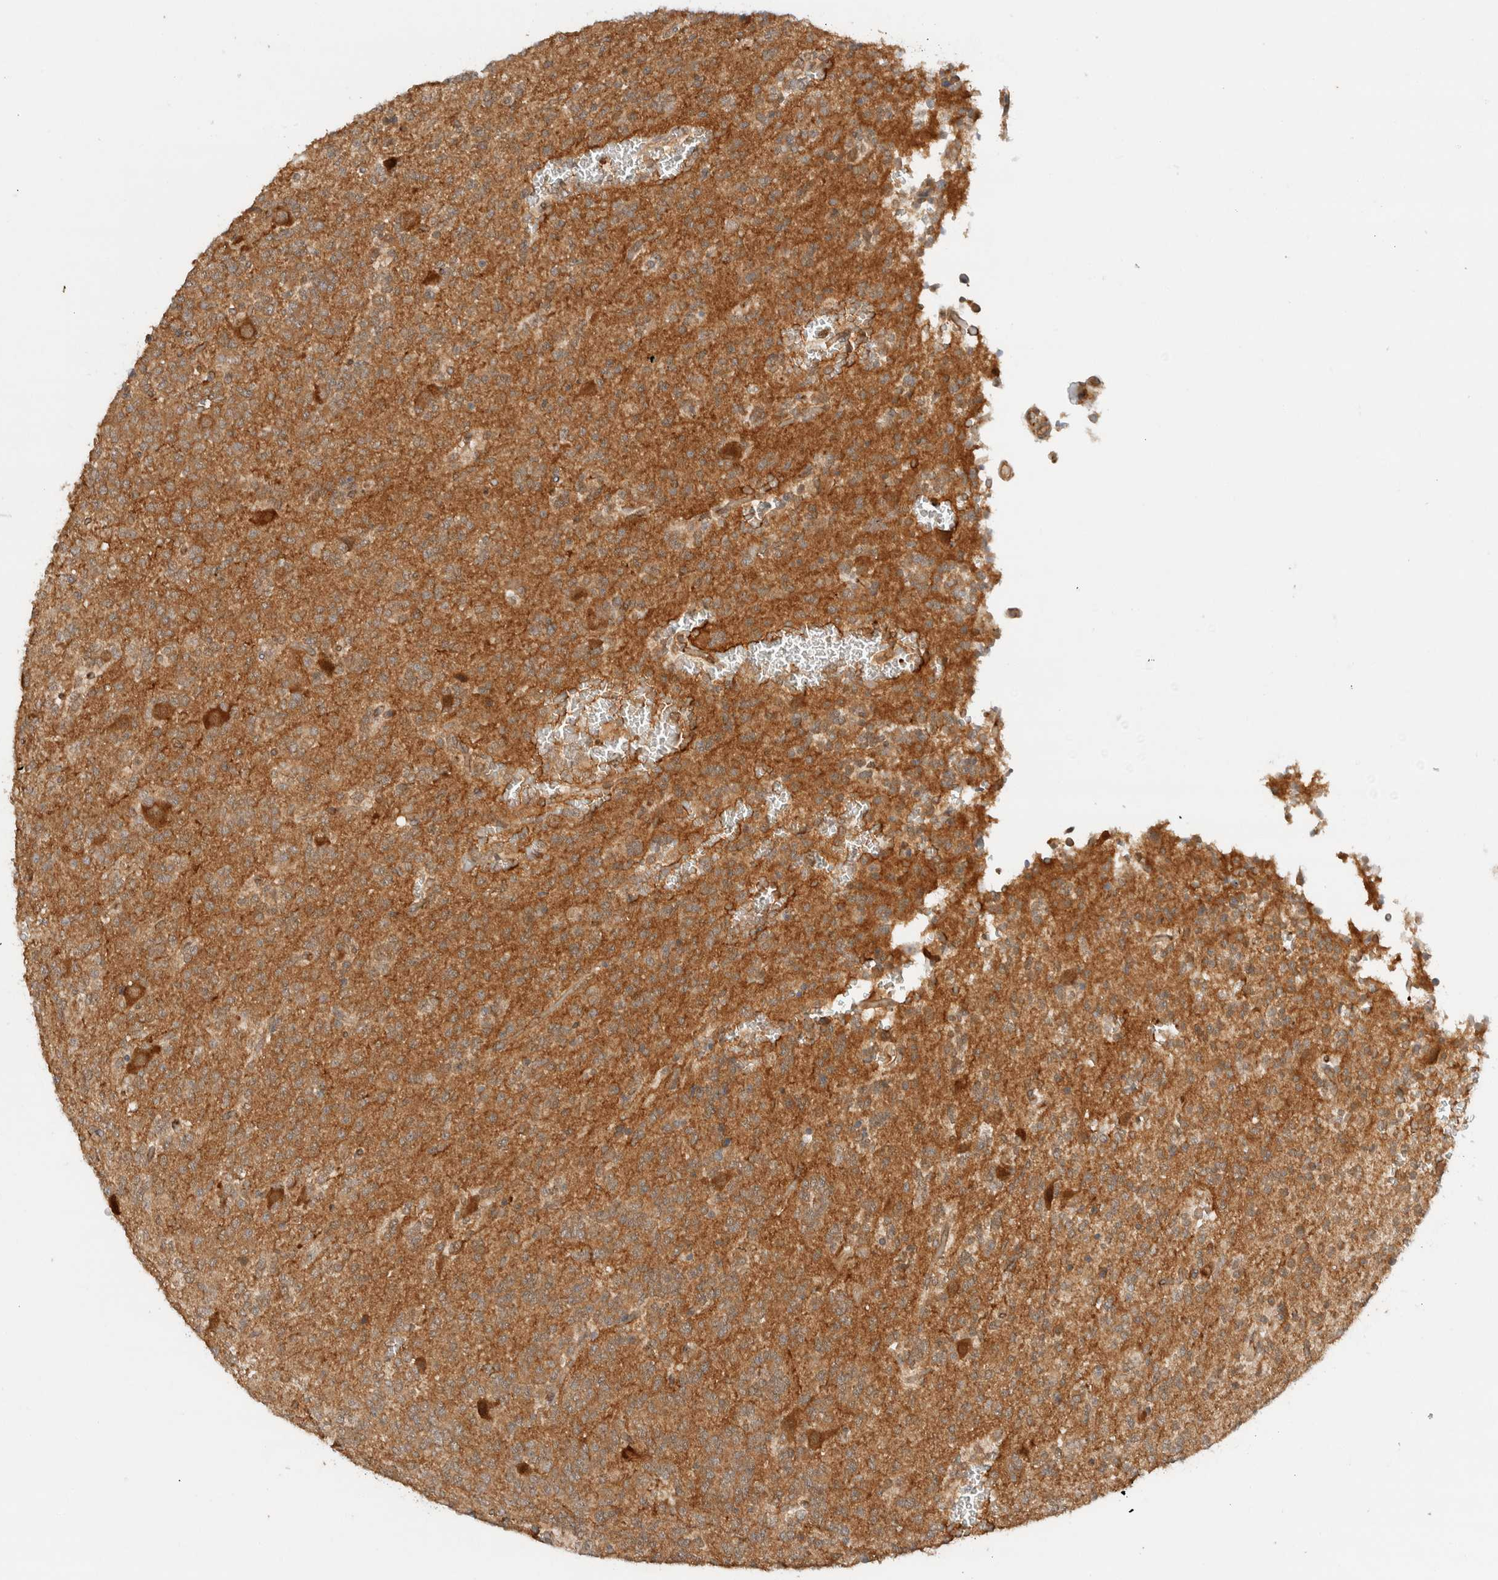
{"staining": {"intensity": "moderate", "quantity": ">75%", "location": "cytoplasmic/membranous"}, "tissue": "glioma", "cell_type": "Tumor cells", "image_type": "cancer", "snomed": [{"axis": "morphology", "description": "Glioma, malignant, Low grade"}, {"axis": "topography", "description": "Brain"}], "caption": "Glioma stained for a protein shows moderate cytoplasmic/membranous positivity in tumor cells. (Stains: DAB in brown, nuclei in blue, Microscopy: brightfield microscopy at high magnification).", "gene": "ARFGEF2", "patient": {"sex": "male", "age": 38}}